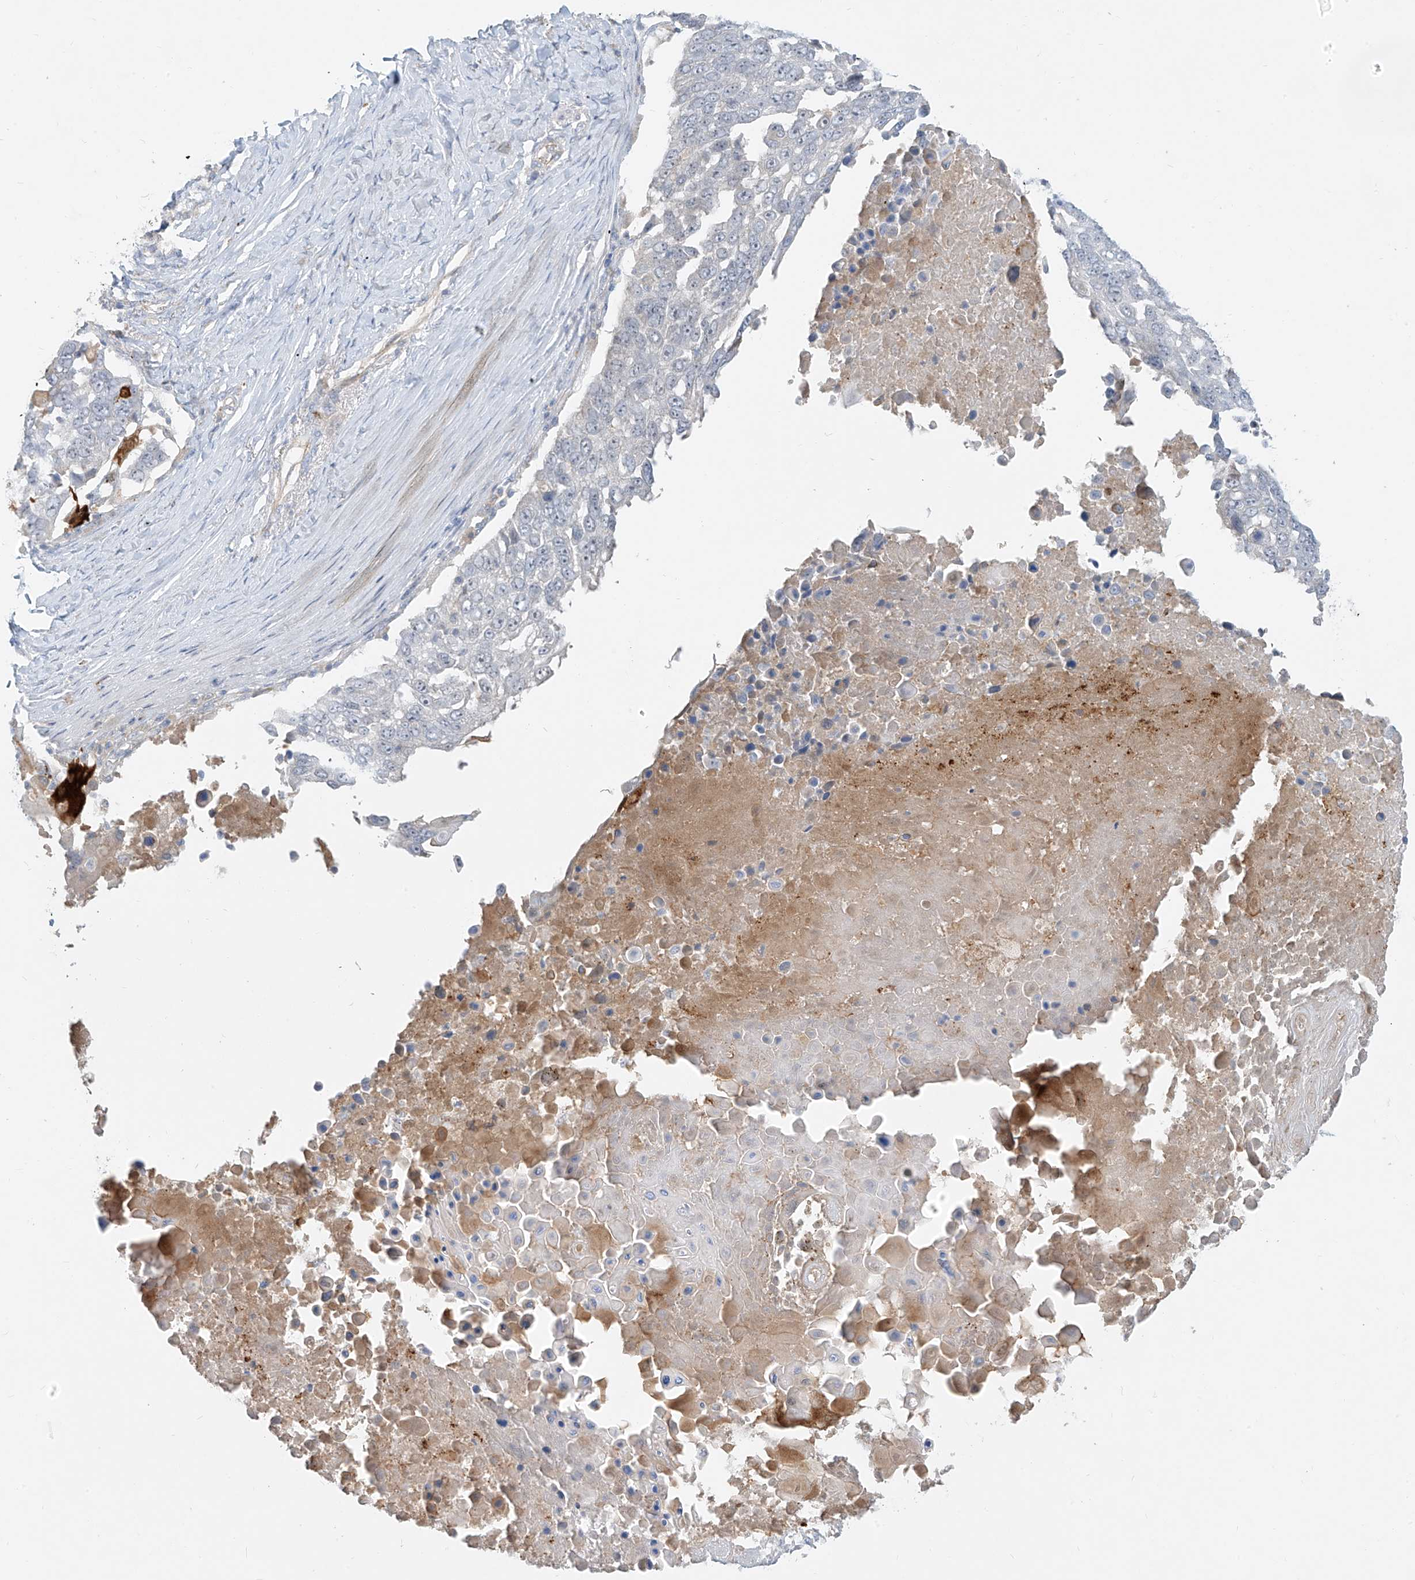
{"staining": {"intensity": "moderate", "quantity": "<25%", "location": "cytoplasmic/membranous,nuclear"}, "tissue": "lung cancer", "cell_type": "Tumor cells", "image_type": "cancer", "snomed": [{"axis": "morphology", "description": "Squamous cell carcinoma, NOS"}, {"axis": "topography", "description": "Lung"}], "caption": "This histopathology image demonstrates lung cancer (squamous cell carcinoma) stained with immunohistochemistry to label a protein in brown. The cytoplasmic/membranous and nuclear of tumor cells show moderate positivity for the protein. Nuclei are counter-stained blue.", "gene": "C2orf42", "patient": {"sex": "male", "age": 66}}